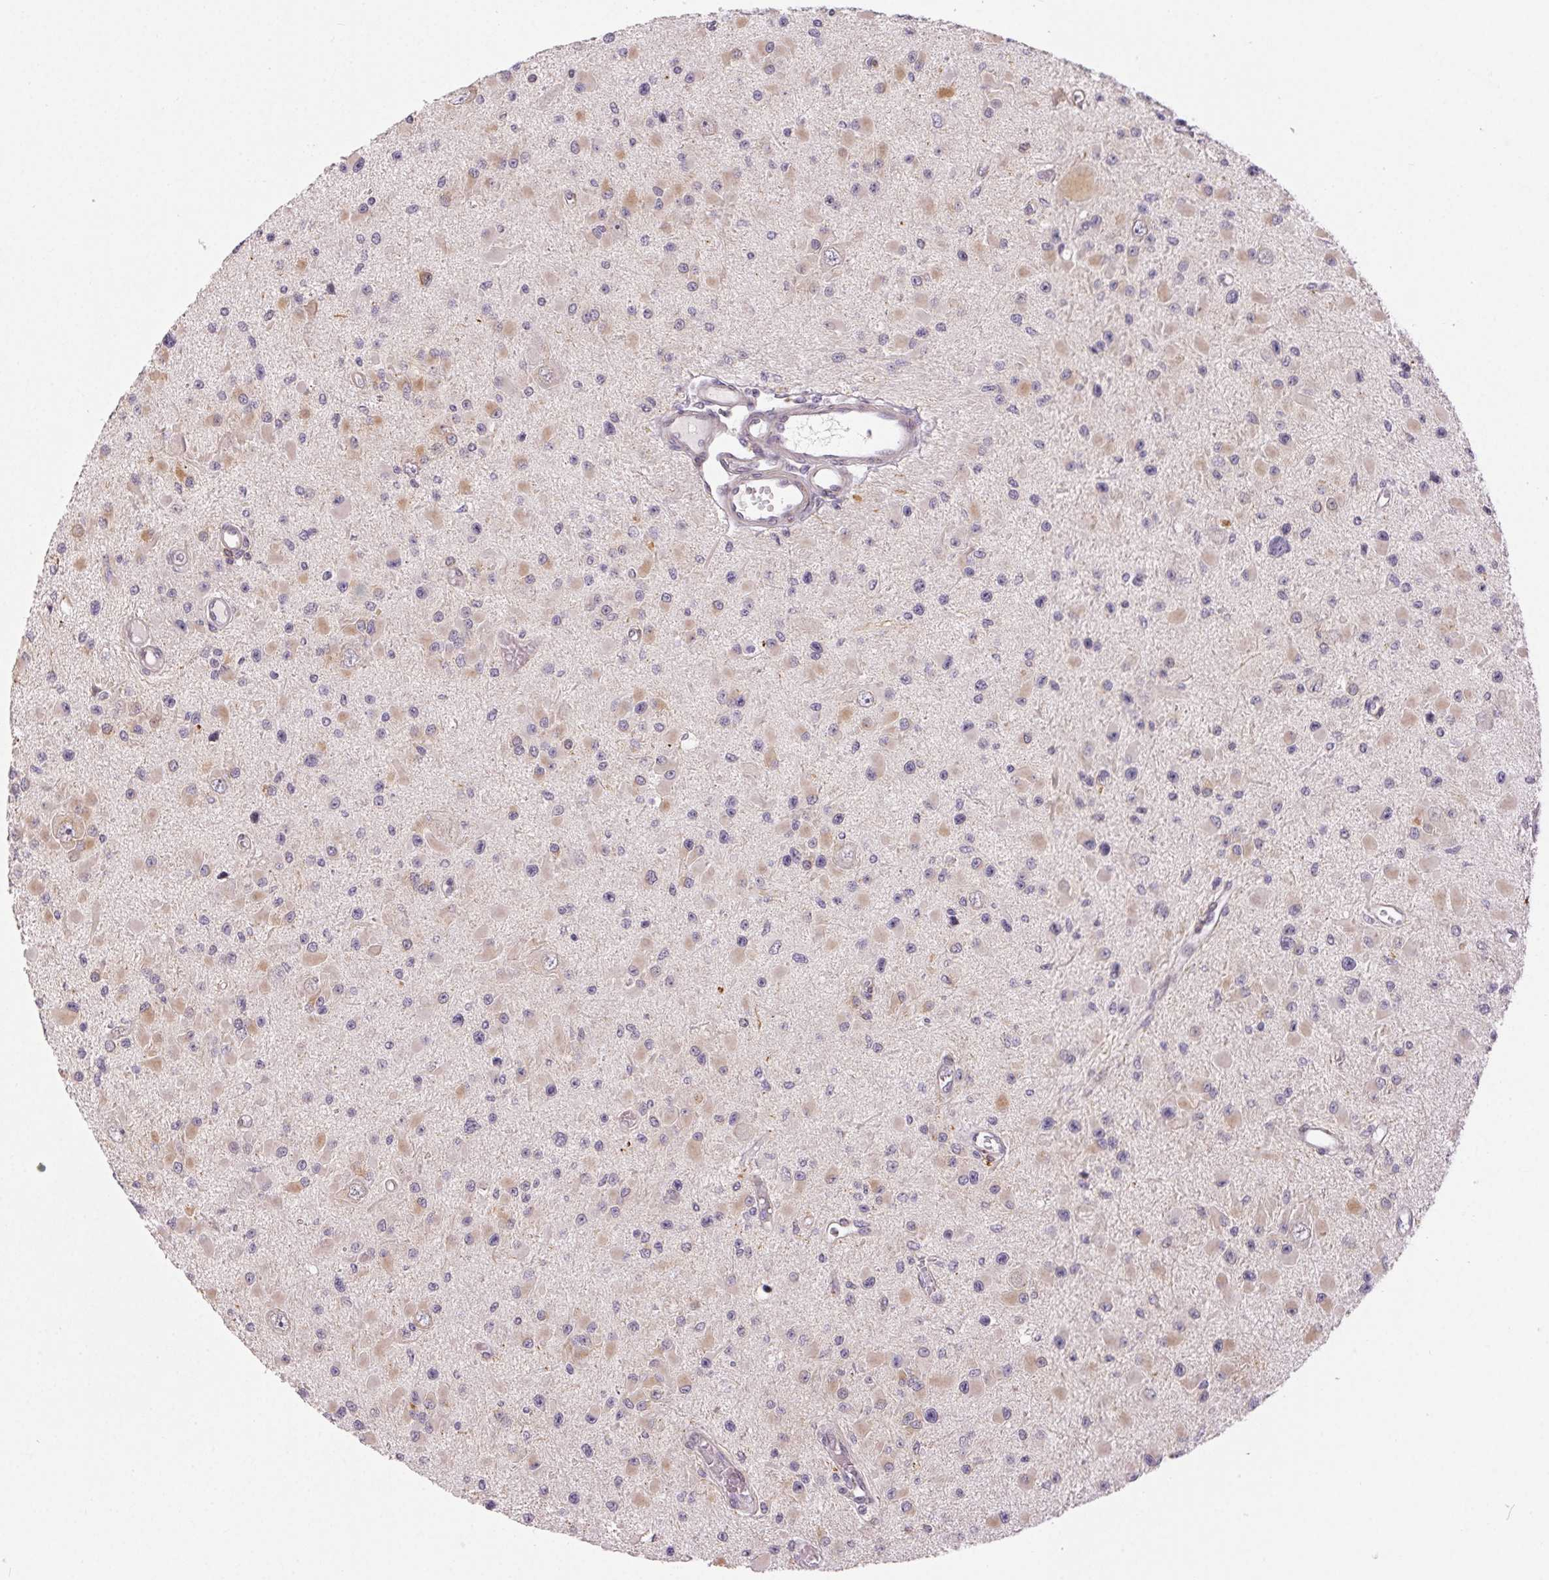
{"staining": {"intensity": "negative", "quantity": "none", "location": "none"}, "tissue": "glioma", "cell_type": "Tumor cells", "image_type": "cancer", "snomed": [{"axis": "morphology", "description": "Glioma, malignant, High grade"}, {"axis": "topography", "description": "Brain"}], "caption": "The immunohistochemistry micrograph has no significant staining in tumor cells of malignant glioma (high-grade) tissue.", "gene": "RPGRIP1", "patient": {"sex": "male", "age": 54}}